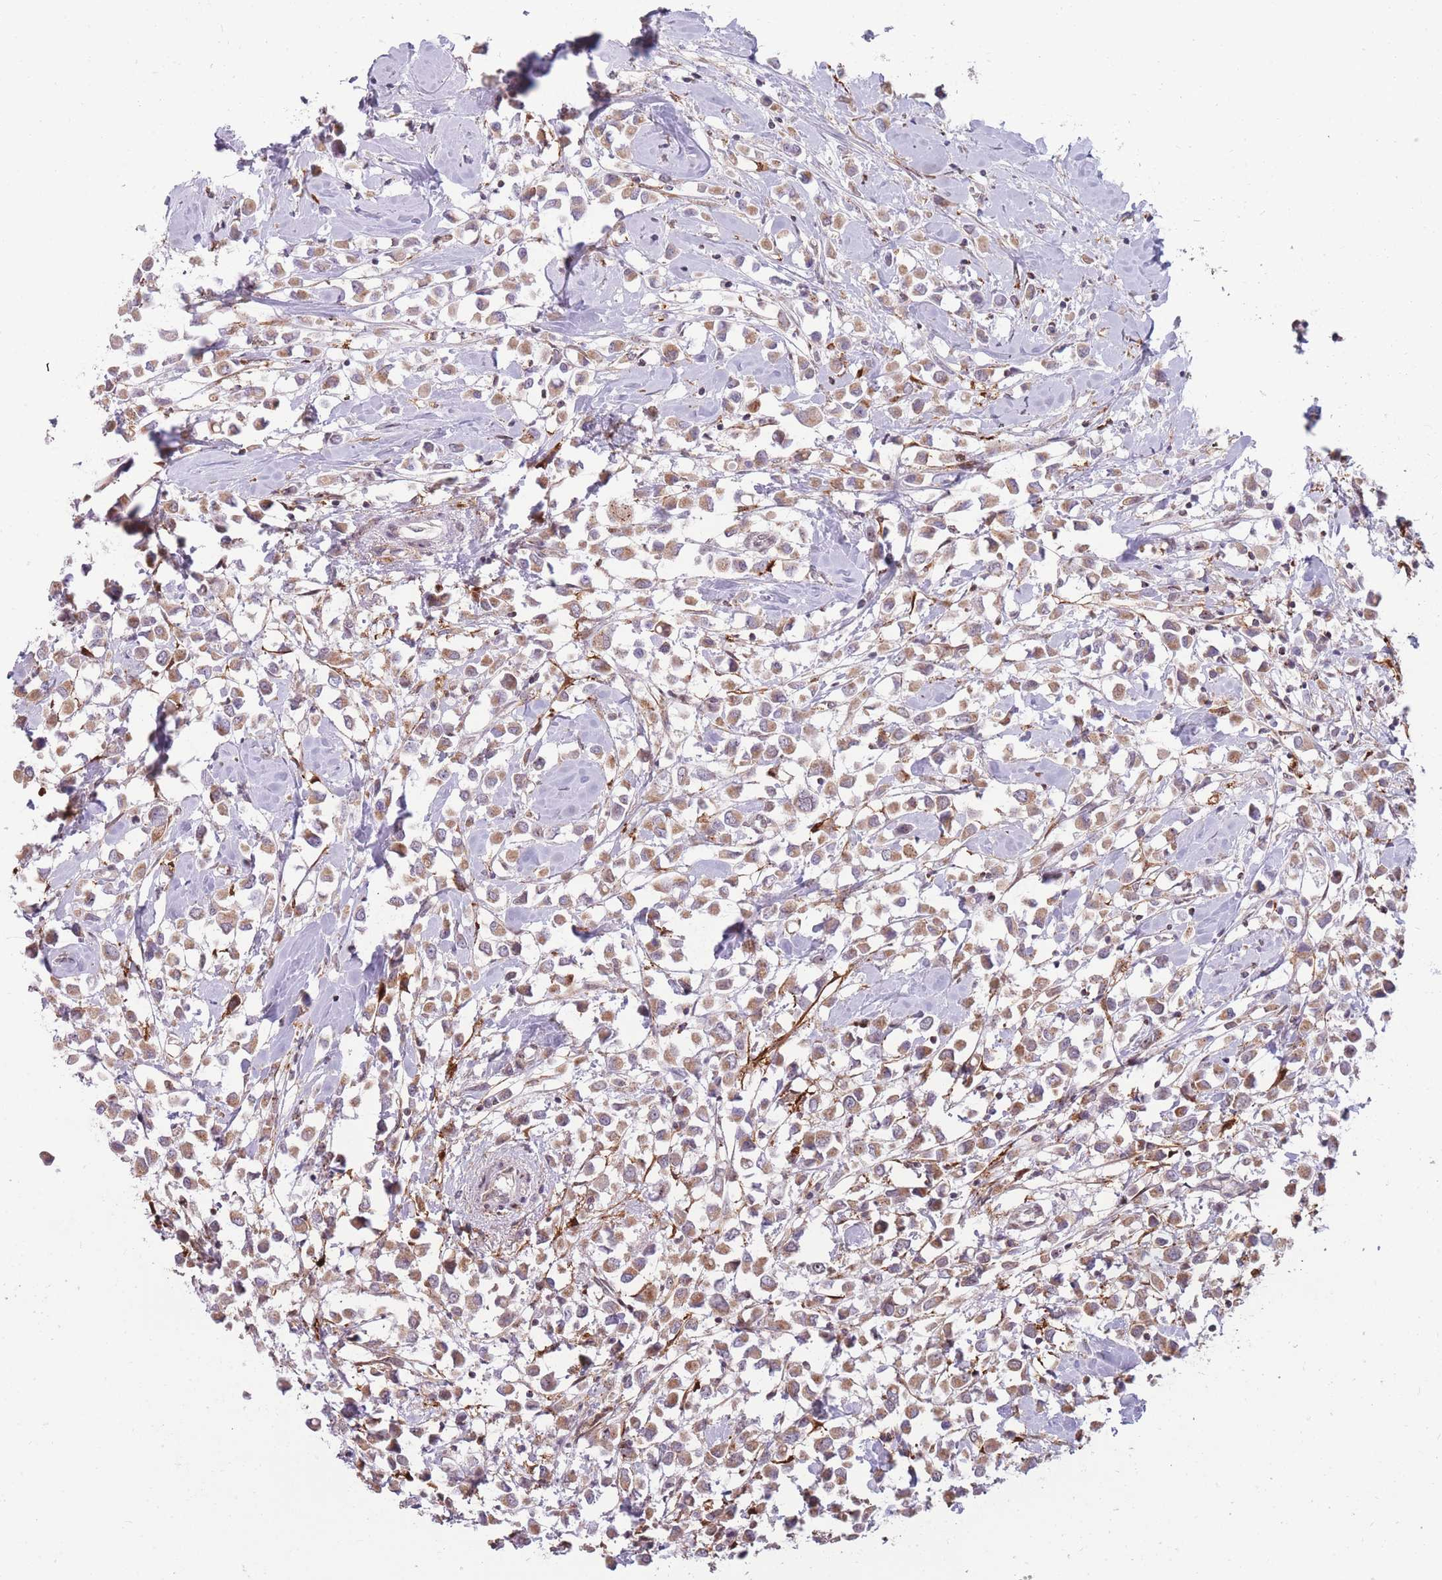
{"staining": {"intensity": "moderate", "quantity": ">75%", "location": "cytoplasmic/membranous"}, "tissue": "breast cancer", "cell_type": "Tumor cells", "image_type": "cancer", "snomed": [{"axis": "morphology", "description": "Duct carcinoma"}, {"axis": "topography", "description": "Breast"}], "caption": "Protein expression analysis of human breast cancer (infiltrating ductal carcinoma) reveals moderate cytoplasmic/membranous expression in approximately >75% of tumor cells. (DAB = brown stain, brightfield microscopy at high magnification).", "gene": "DPYSL4", "patient": {"sex": "female", "age": 61}}